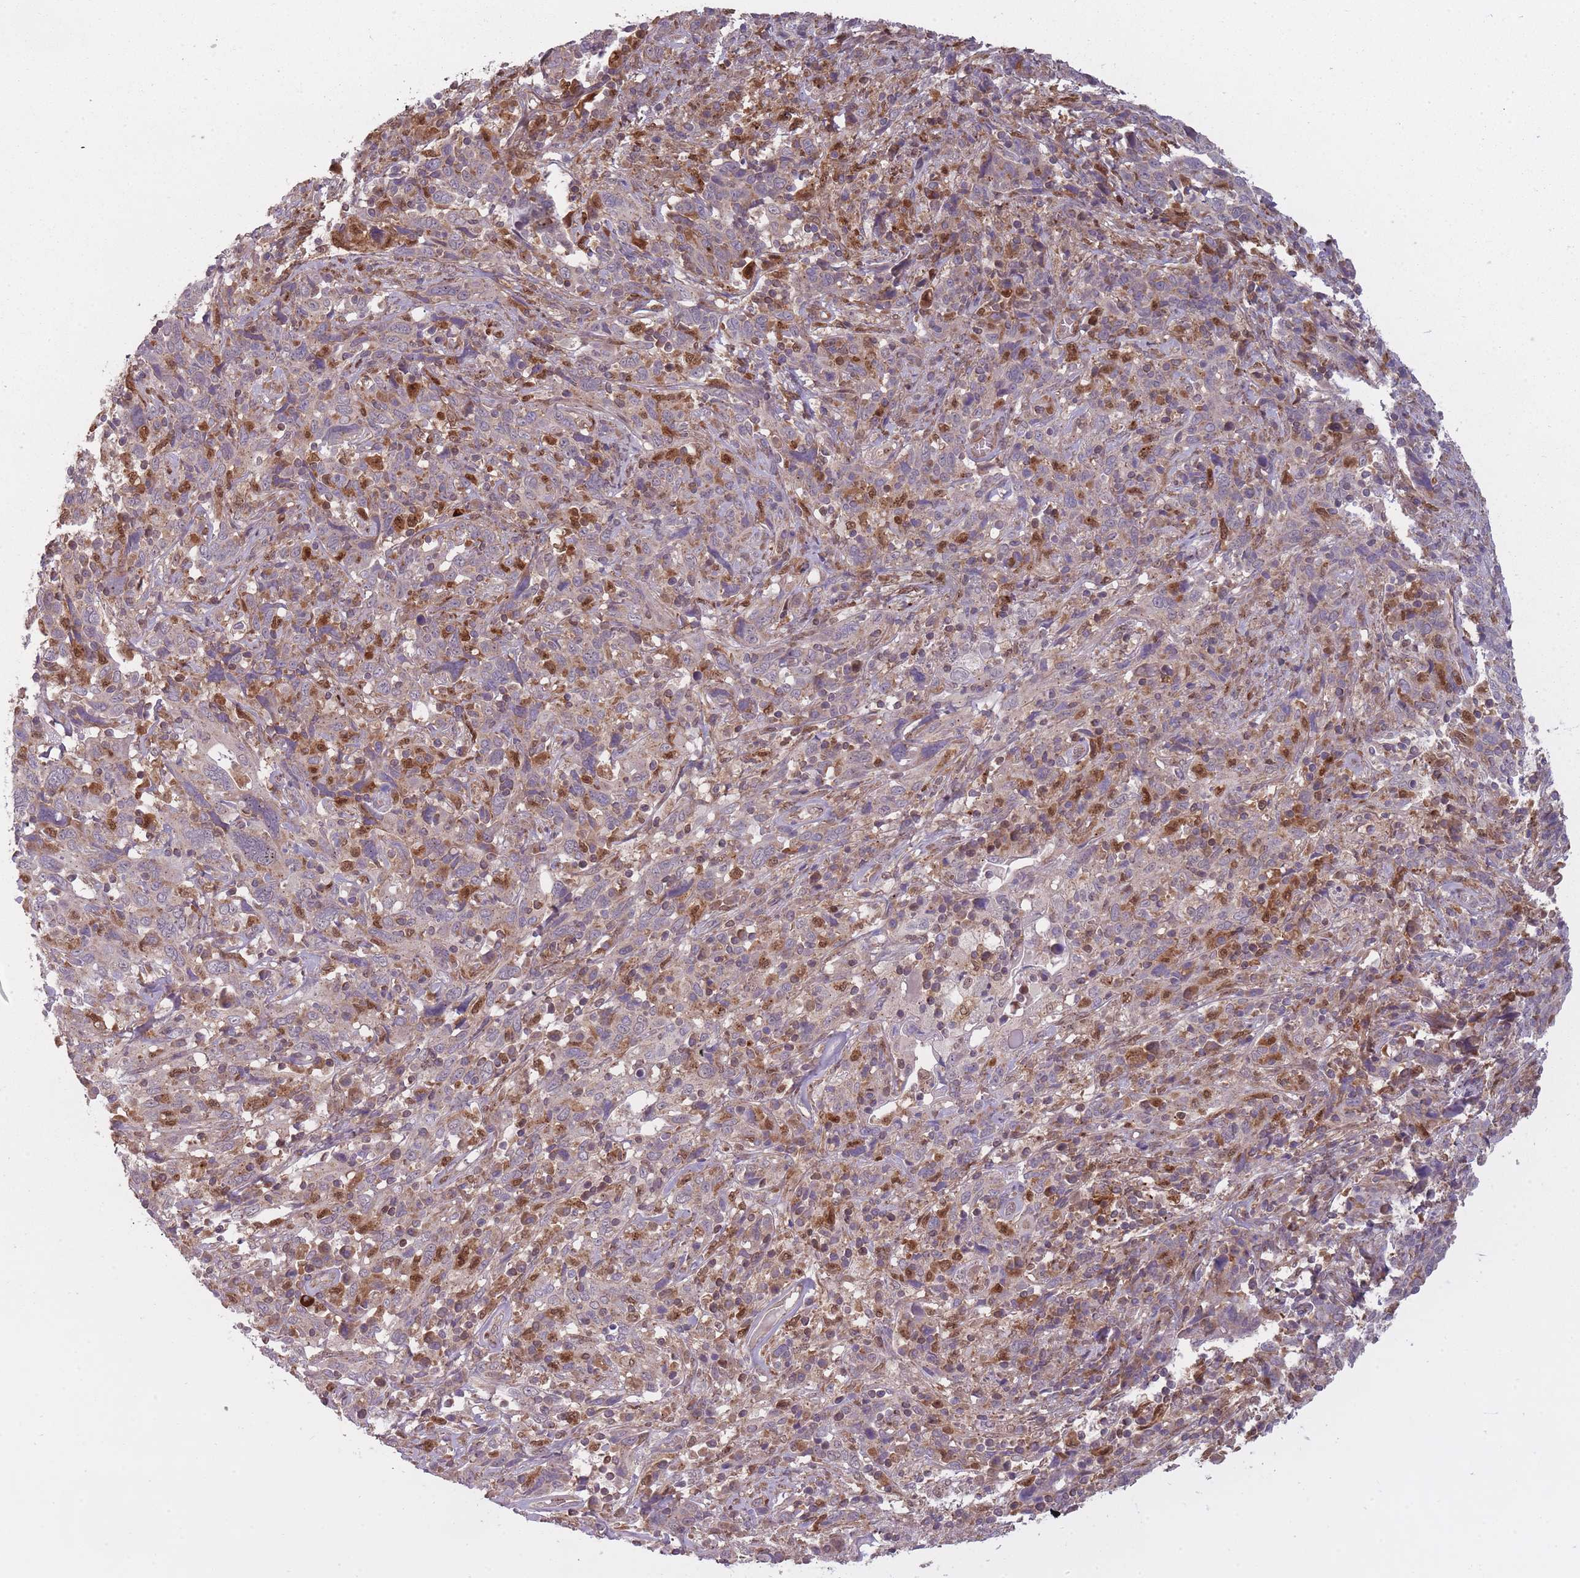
{"staining": {"intensity": "weak", "quantity": "<25%", "location": "cytoplasmic/membranous"}, "tissue": "cervical cancer", "cell_type": "Tumor cells", "image_type": "cancer", "snomed": [{"axis": "morphology", "description": "Squamous cell carcinoma, NOS"}, {"axis": "topography", "description": "Cervix"}], "caption": "Immunohistochemistry of human cervical cancer (squamous cell carcinoma) shows no staining in tumor cells. The staining is performed using DAB (3,3'-diaminobenzidine) brown chromogen with nuclei counter-stained in using hematoxylin.", "gene": "LGALS9", "patient": {"sex": "female", "age": 46}}